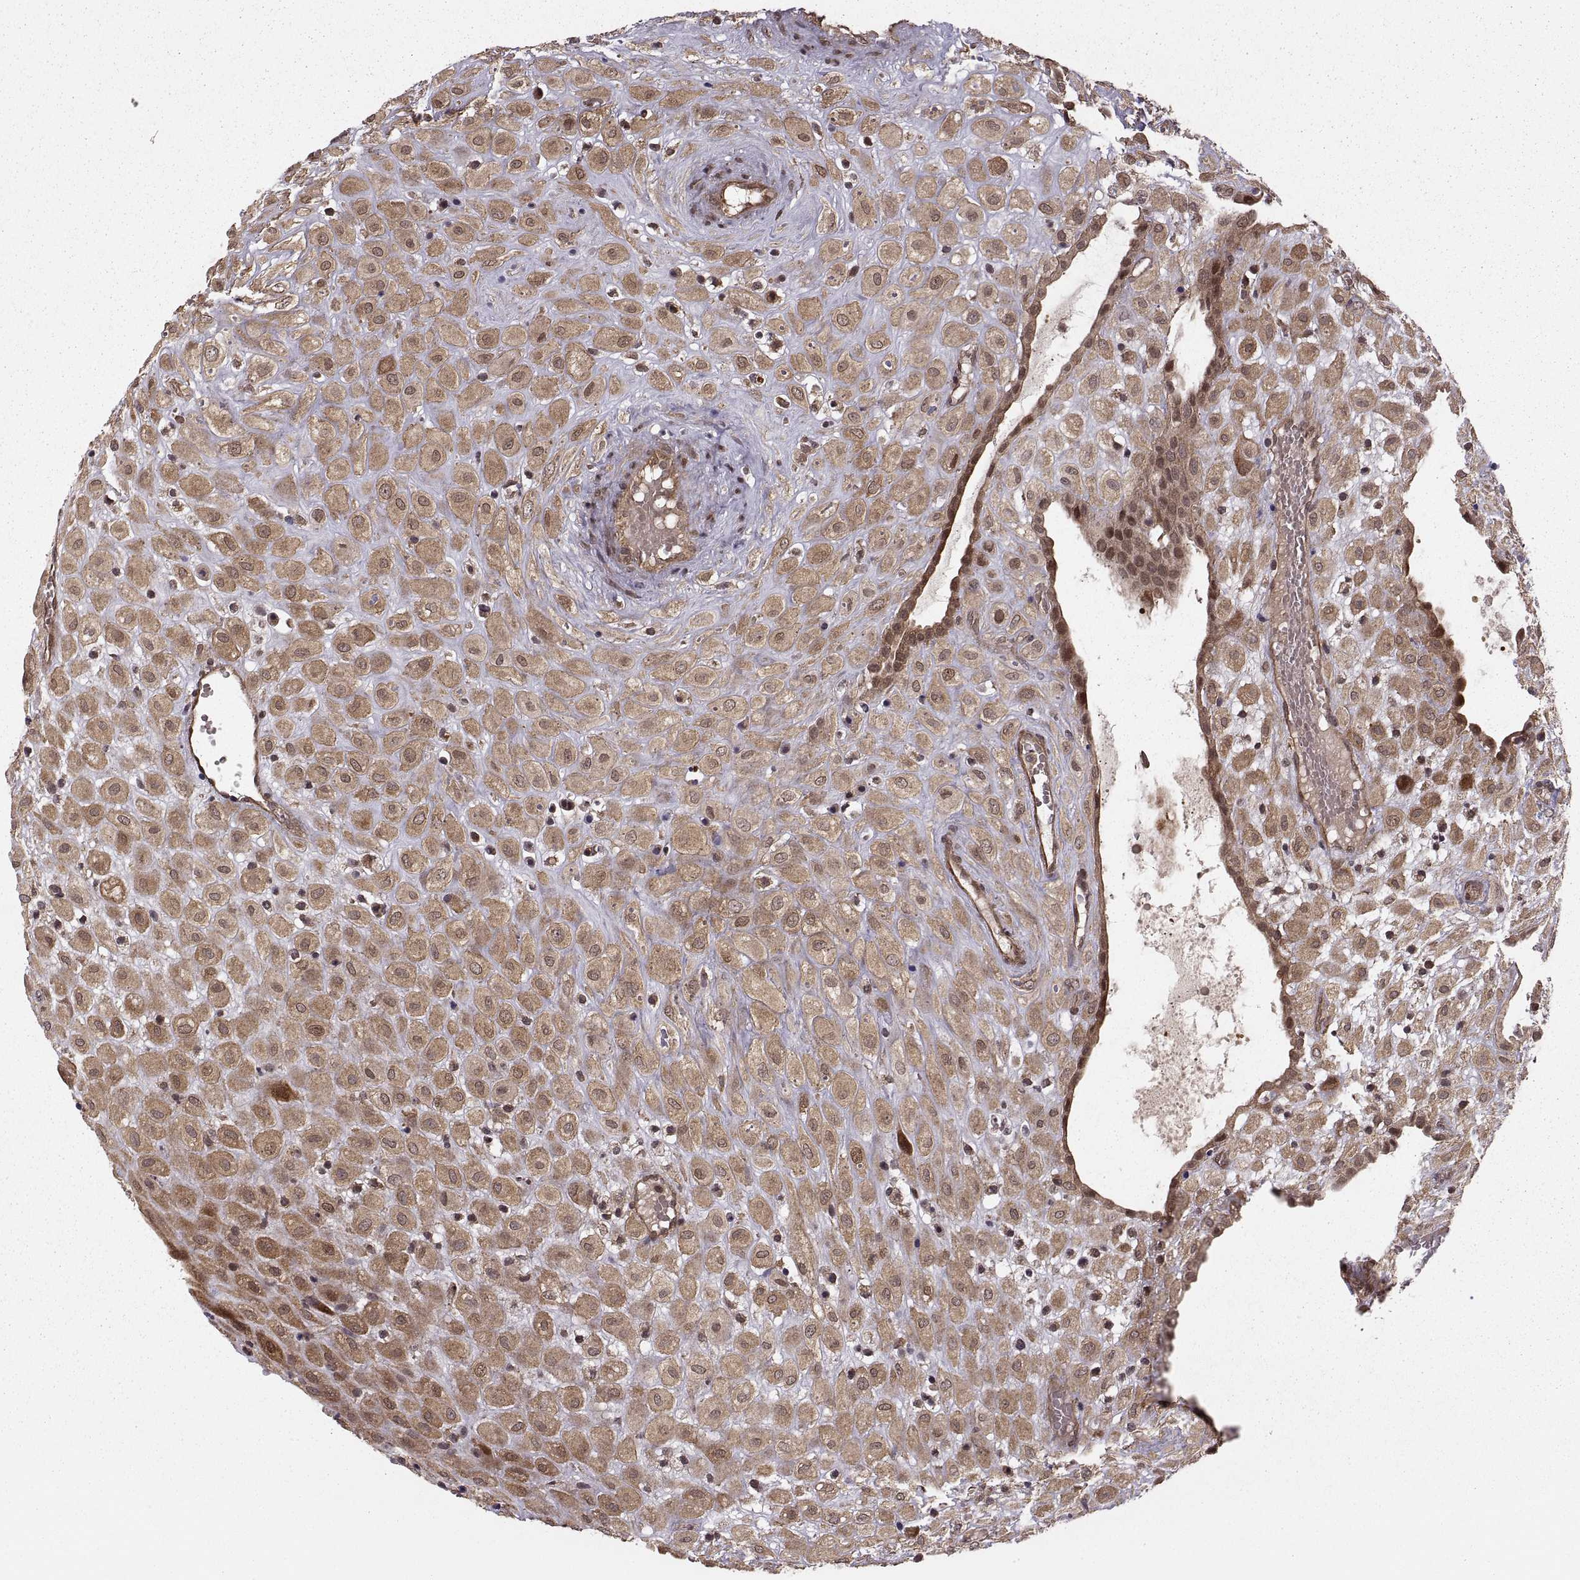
{"staining": {"intensity": "weak", "quantity": ">75%", "location": "cytoplasmic/membranous"}, "tissue": "placenta", "cell_type": "Decidual cells", "image_type": "normal", "snomed": [{"axis": "morphology", "description": "Normal tissue, NOS"}, {"axis": "topography", "description": "Placenta"}], "caption": "DAB (3,3'-diaminobenzidine) immunohistochemical staining of normal placenta displays weak cytoplasmic/membranous protein positivity in about >75% of decidual cells. The staining was performed using DAB to visualize the protein expression in brown, while the nuclei were stained in blue with hematoxylin (Magnification: 20x).", "gene": "DEDD", "patient": {"sex": "female", "age": 24}}